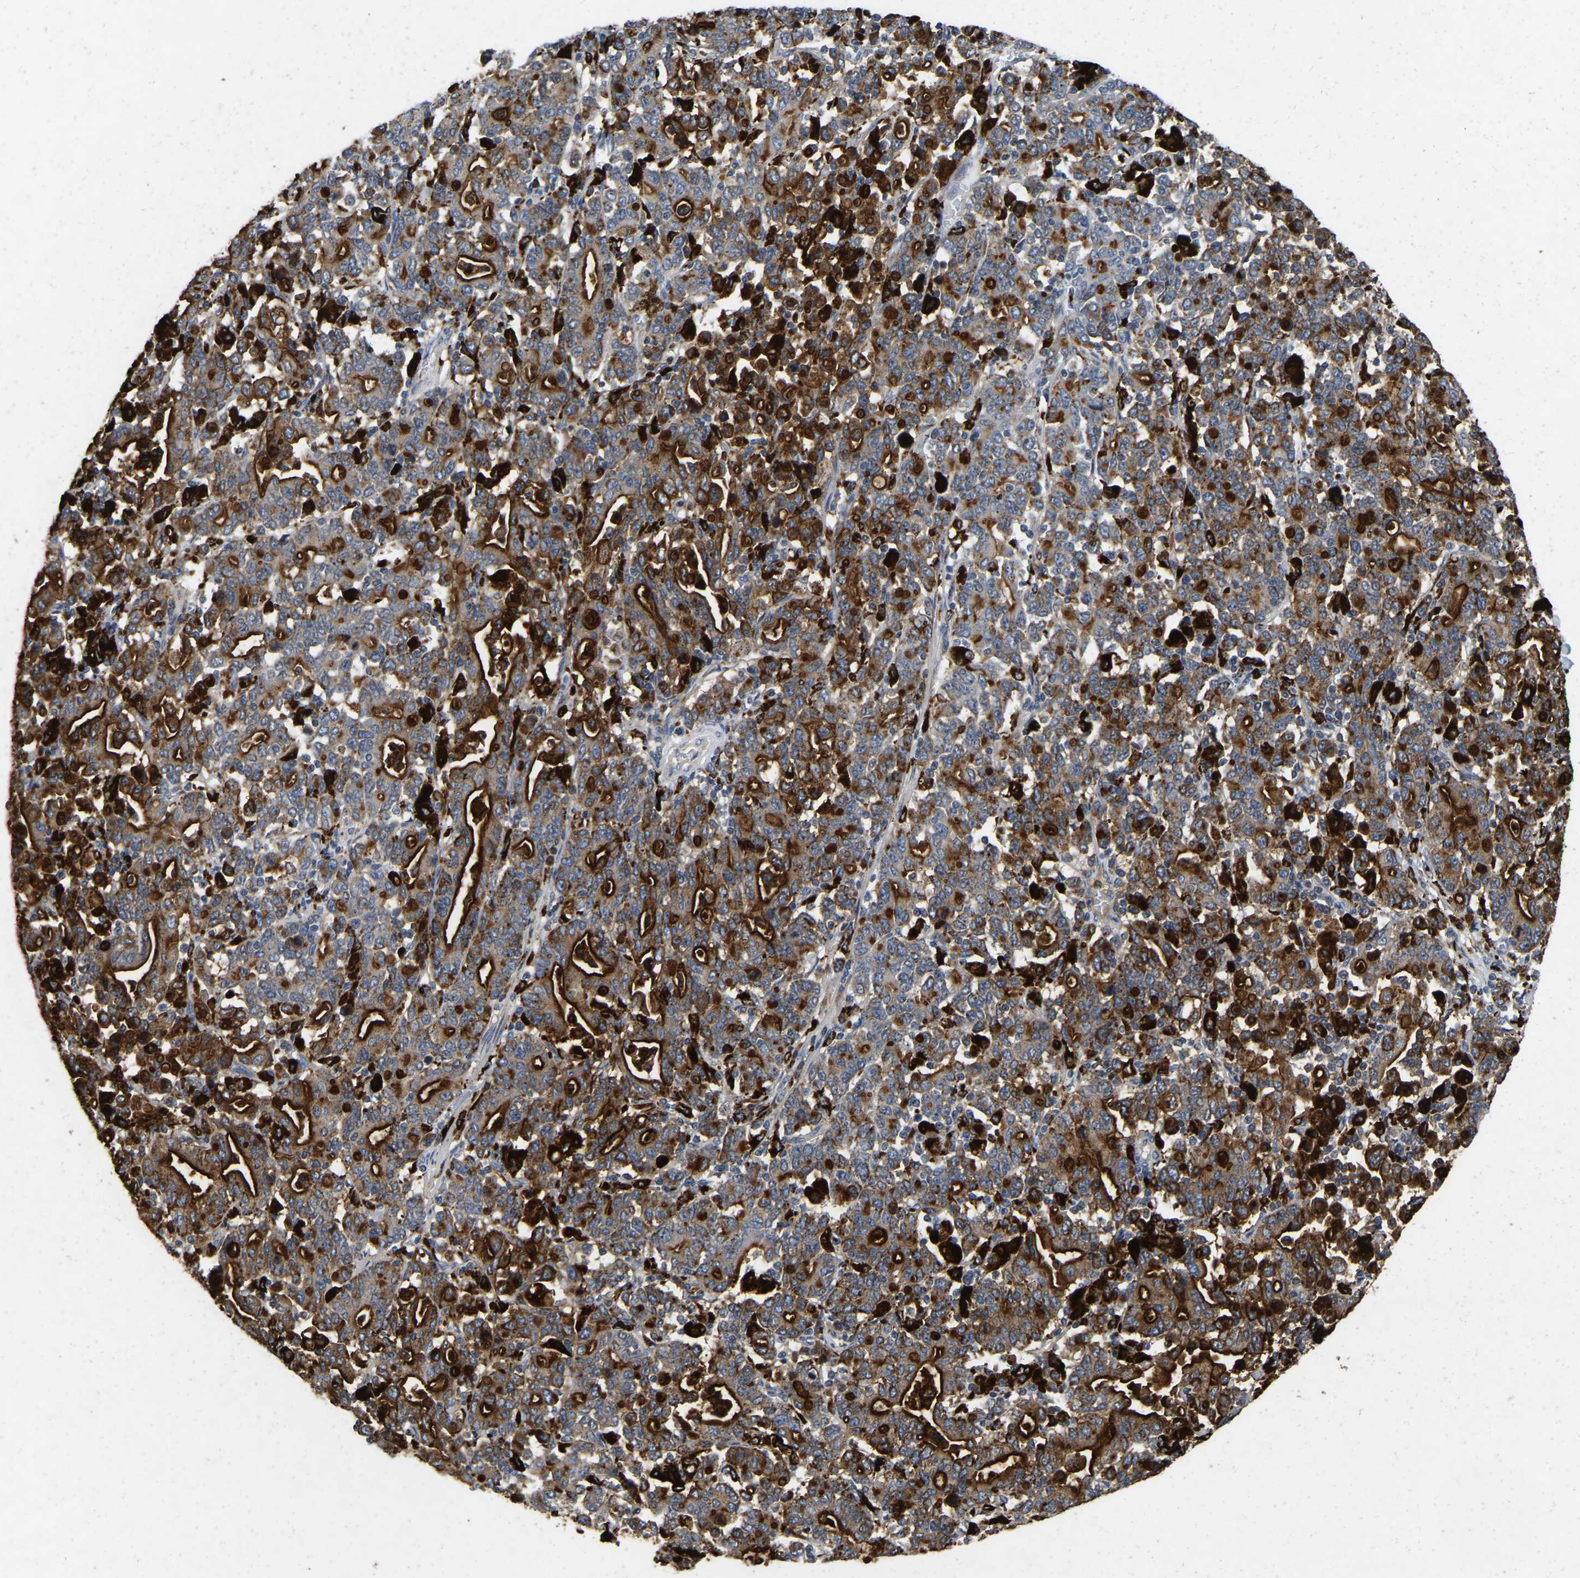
{"staining": {"intensity": "strong", "quantity": ">75%", "location": "cytoplasmic/membranous"}, "tissue": "stomach cancer", "cell_type": "Tumor cells", "image_type": "cancer", "snomed": [{"axis": "morphology", "description": "Adenocarcinoma, NOS"}, {"axis": "topography", "description": "Stomach, upper"}], "caption": "A brown stain labels strong cytoplasmic/membranous staining of a protein in human stomach cancer tumor cells.", "gene": "RHEB", "patient": {"sex": "male", "age": 69}}